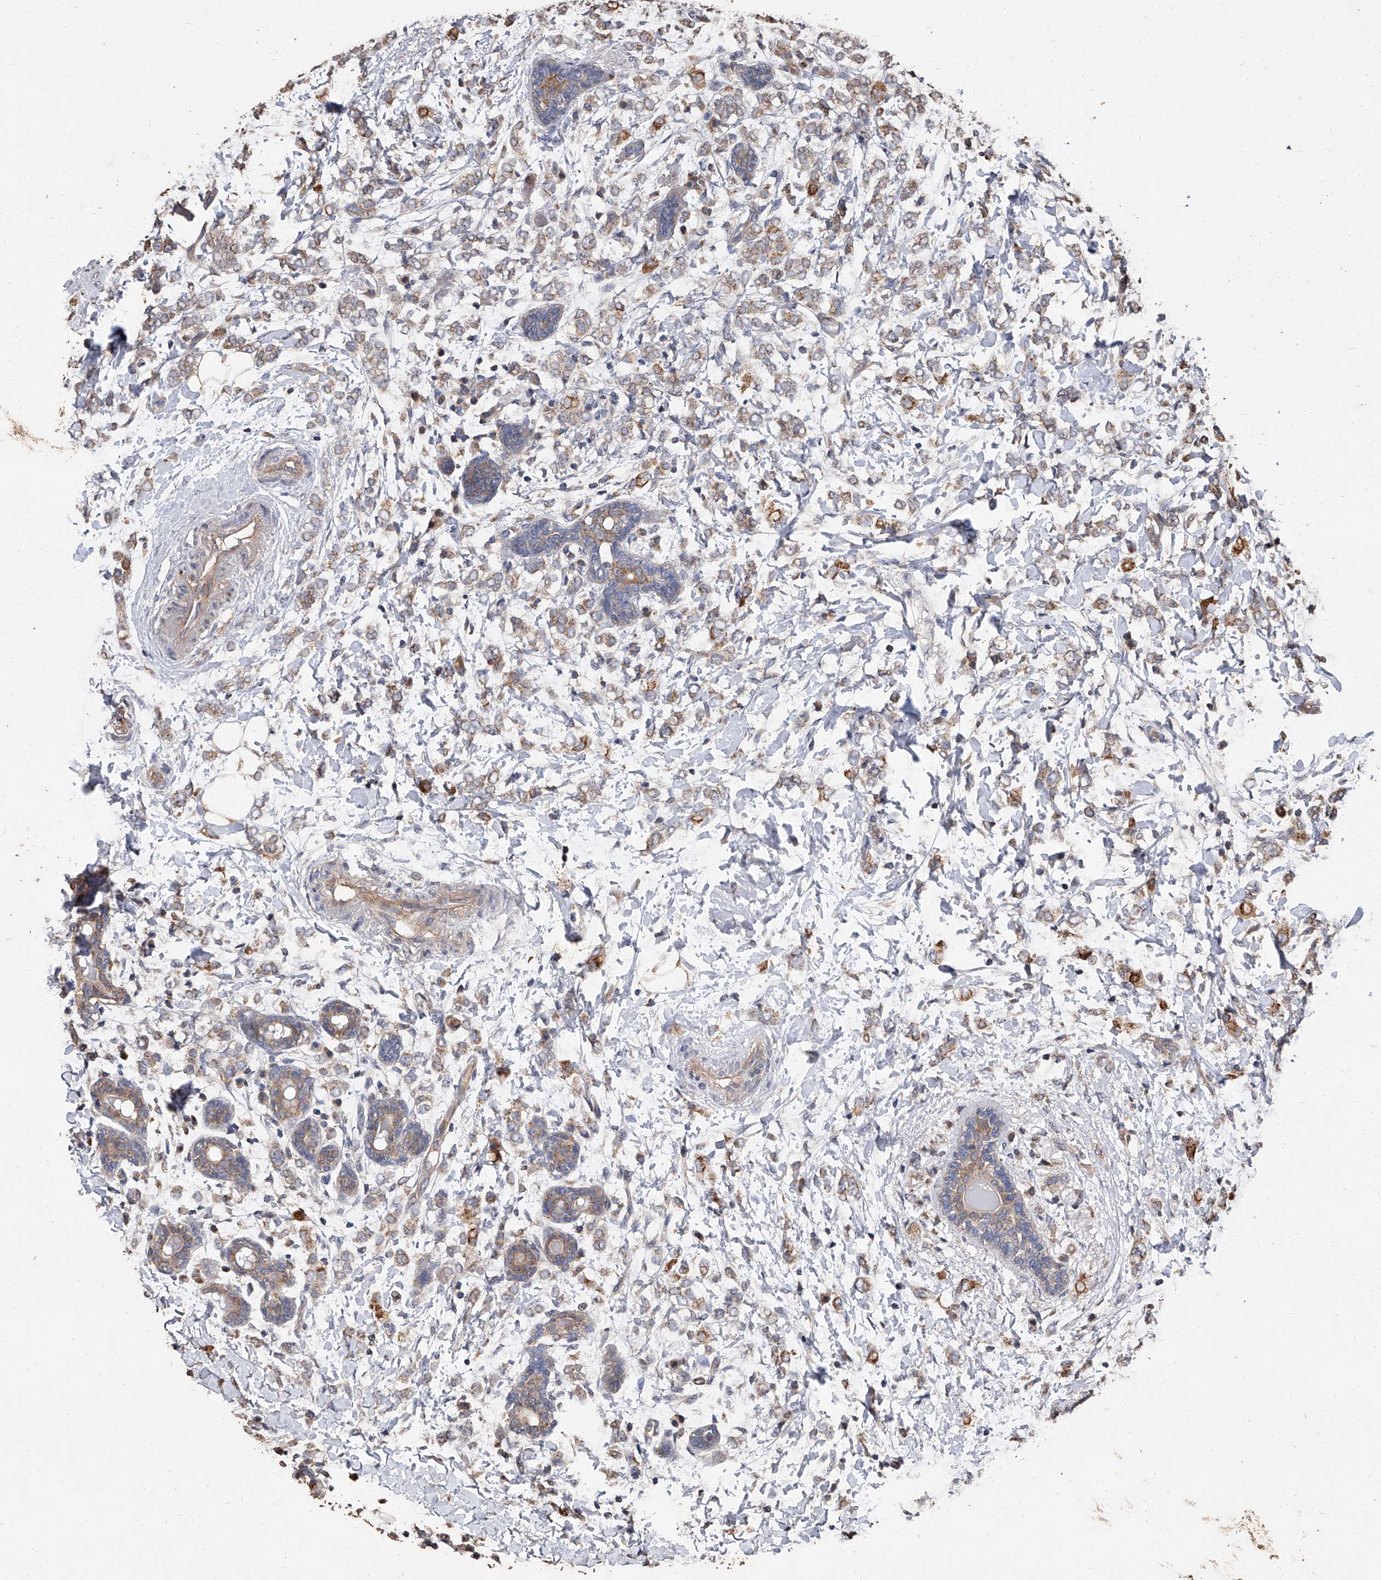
{"staining": {"intensity": "moderate", "quantity": ">75%", "location": "cytoplasmic/membranous"}, "tissue": "breast cancer", "cell_type": "Tumor cells", "image_type": "cancer", "snomed": [{"axis": "morphology", "description": "Normal tissue, NOS"}, {"axis": "morphology", "description": "Lobular carcinoma"}, {"axis": "topography", "description": "Breast"}], "caption": "Human breast lobular carcinoma stained for a protein (brown) displays moderate cytoplasmic/membranous positive positivity in about >75% of tumor cells.", "gene": "LTV1", "patient": {"sex": "female", "age": 47}}